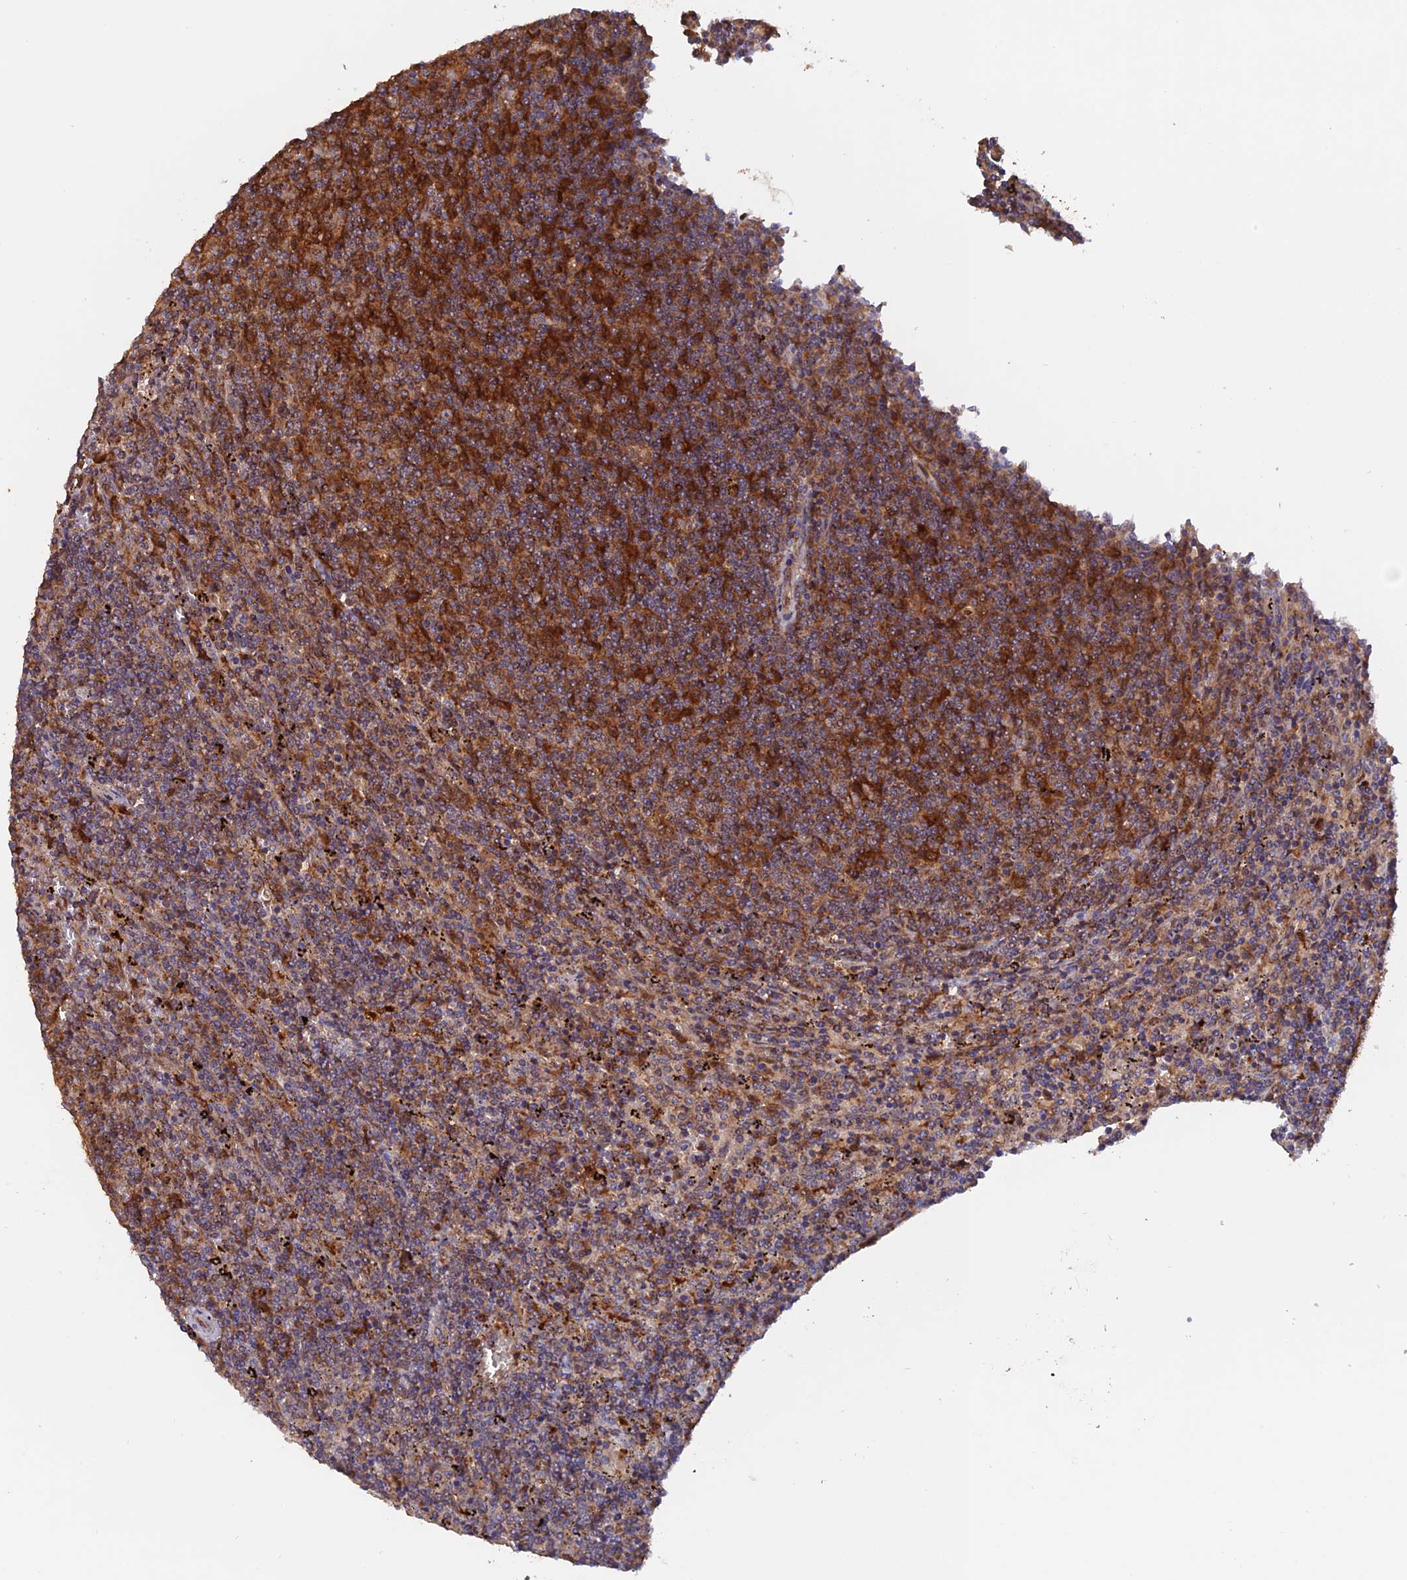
{"staining": {"intensity": "strong", "quantity": "25%-75%", "location": "cytoplasmic/membranous"}, "tissue": "lymphoma", "cell_type": "Tumor cells", "image_type": "cancer", "snomed": [{"axis": "morphology", "description": "Malignant lymphoma, non-Hodgkin's type, Low grade"}, {"axis": "topography", "description": "Spleen"}], "caption": "Brown immunohistochemical staining in low-grade malignant lymphoma, non-Hodgkin's type exhibits strong cytoplasmic/membranous positivity in about 25%-75% of tumor cells.", "gene": "DTYMK", "patient": {"sex": "female", "age": 50}}